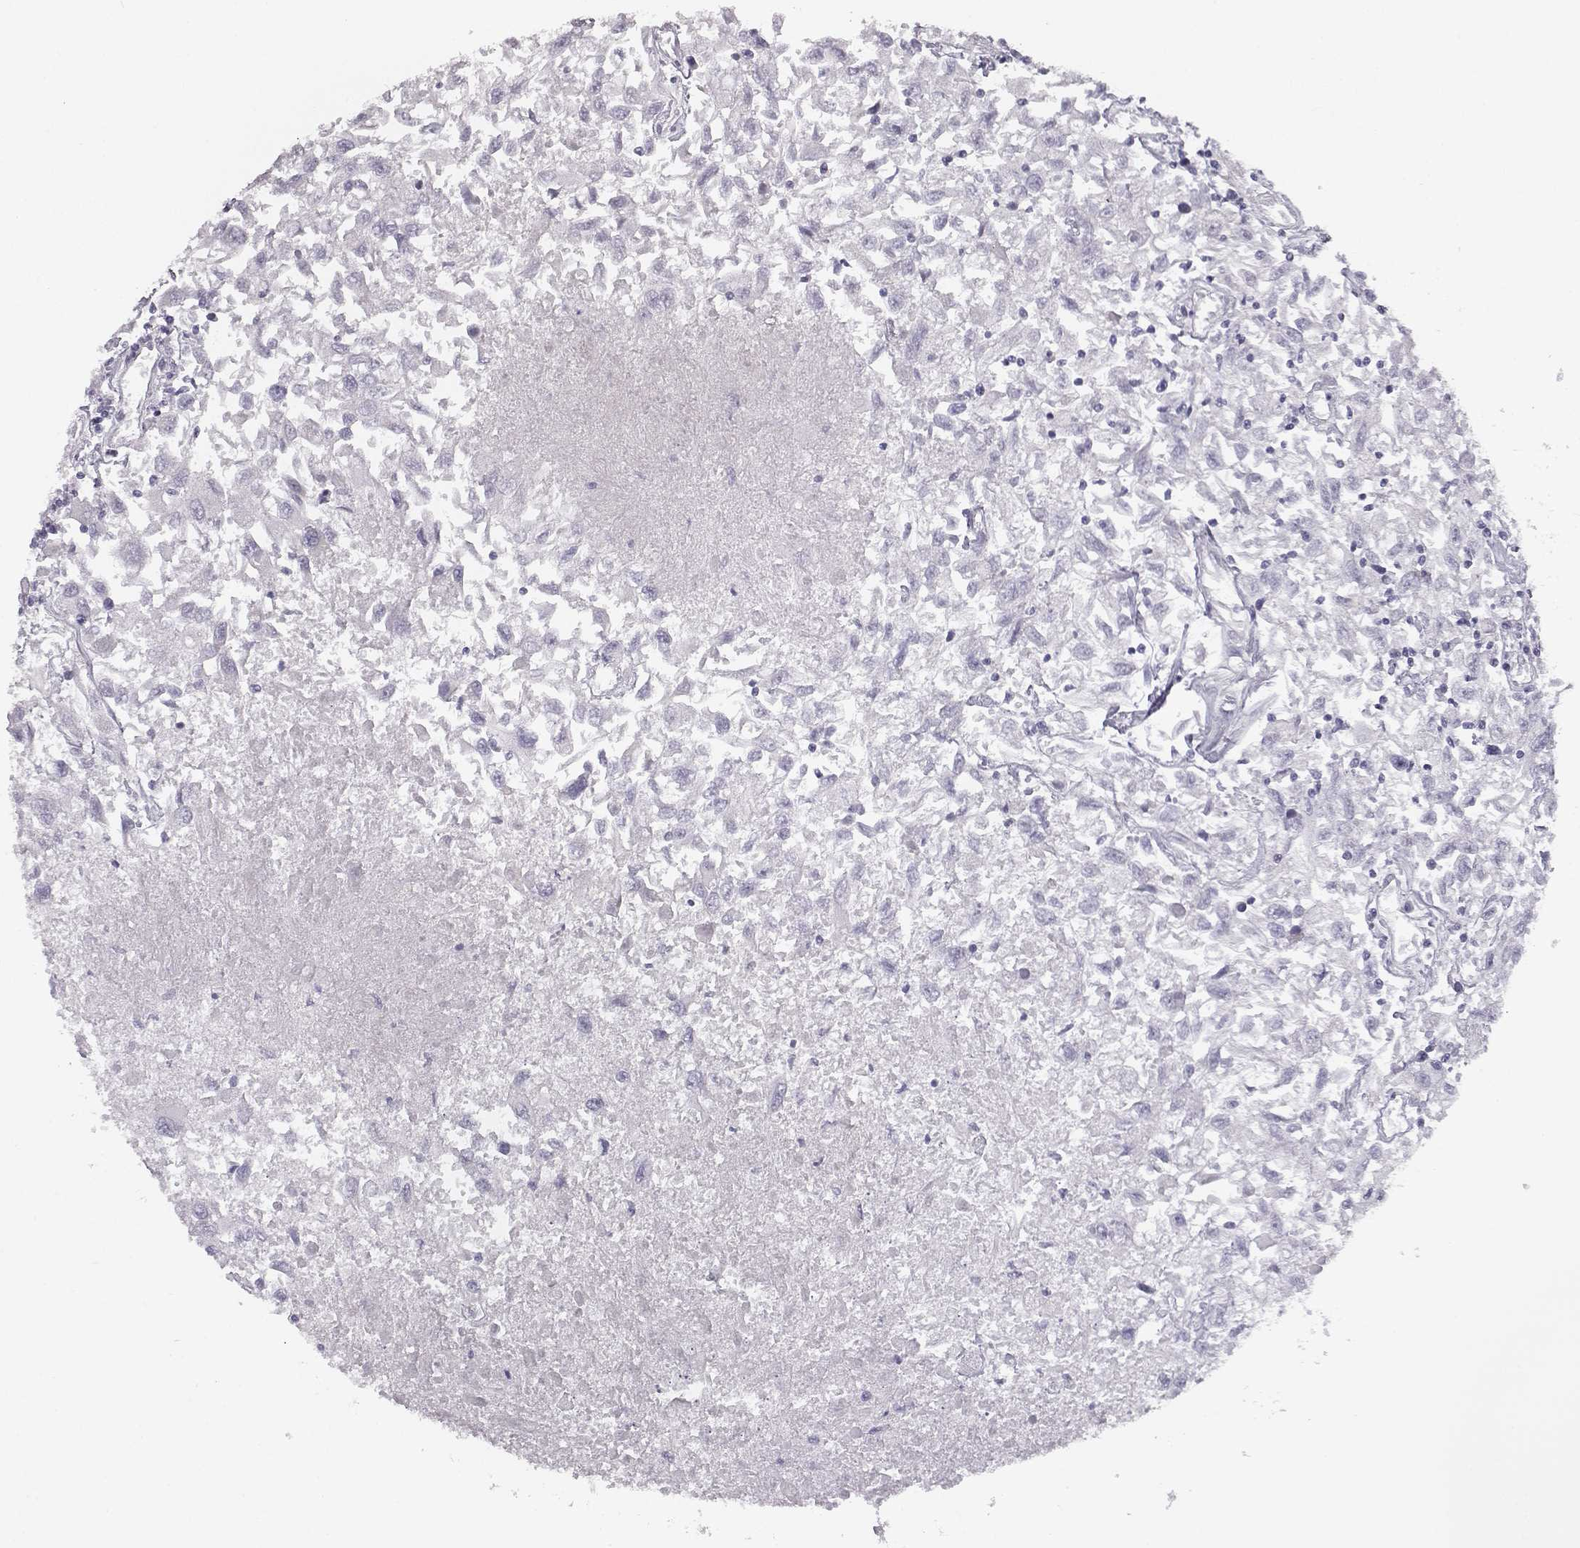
{"staining": {"intensity": "negative", "quantity": "none", "location": "none"}, "tissue": "renal cancer", "cell_type": "Tumor cells", "image_type": "cancer", "snomed": [{"axis": "morphology", "description": "Adenocarcinoma, NOS"}, {"axis": "topography", "description": "Kidney"}], "caption": "Photomicrograph shows no protein positivity in tumor cells of adenocarcinoma (renal) tissue.", "gene": "MYCBPAP", "patient": {"sex": "female", "age": 76}}